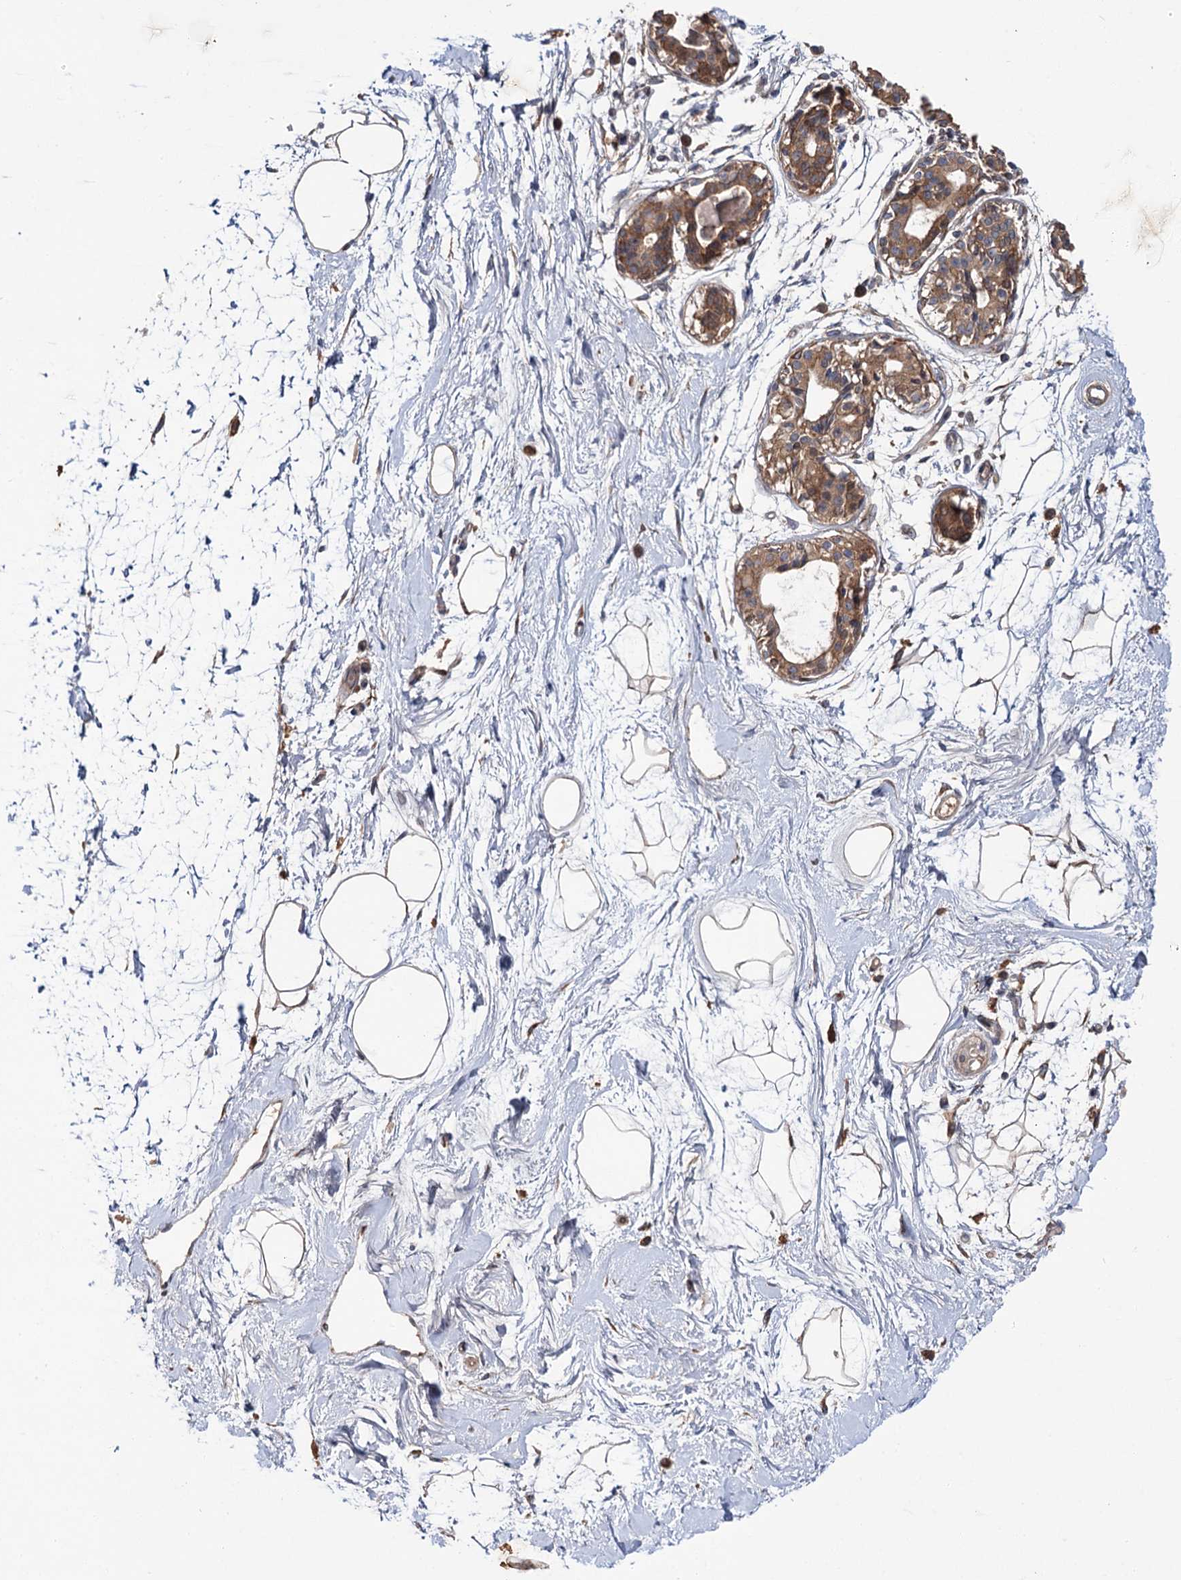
{"staining": {"intensity": "weak", "quantity": ">75%", "location": "cytoplasmic/membranous"}, "tissue": "breast", "cell_type": "Adipocytes", "image_type": "normal", "snomed": [{"axis": "morphology", "description": "Normal tissue, NOS"}, {"axis": "topography", "description": "Breast"}], "caption": "About >75% of adipocytes in normal human breast show weak cytoplasmic/membranous protein staining as visualized by brown immunohistochemical staining.", "gene": "PTPN3", "patient": {"sex": "female", "age": 45}}